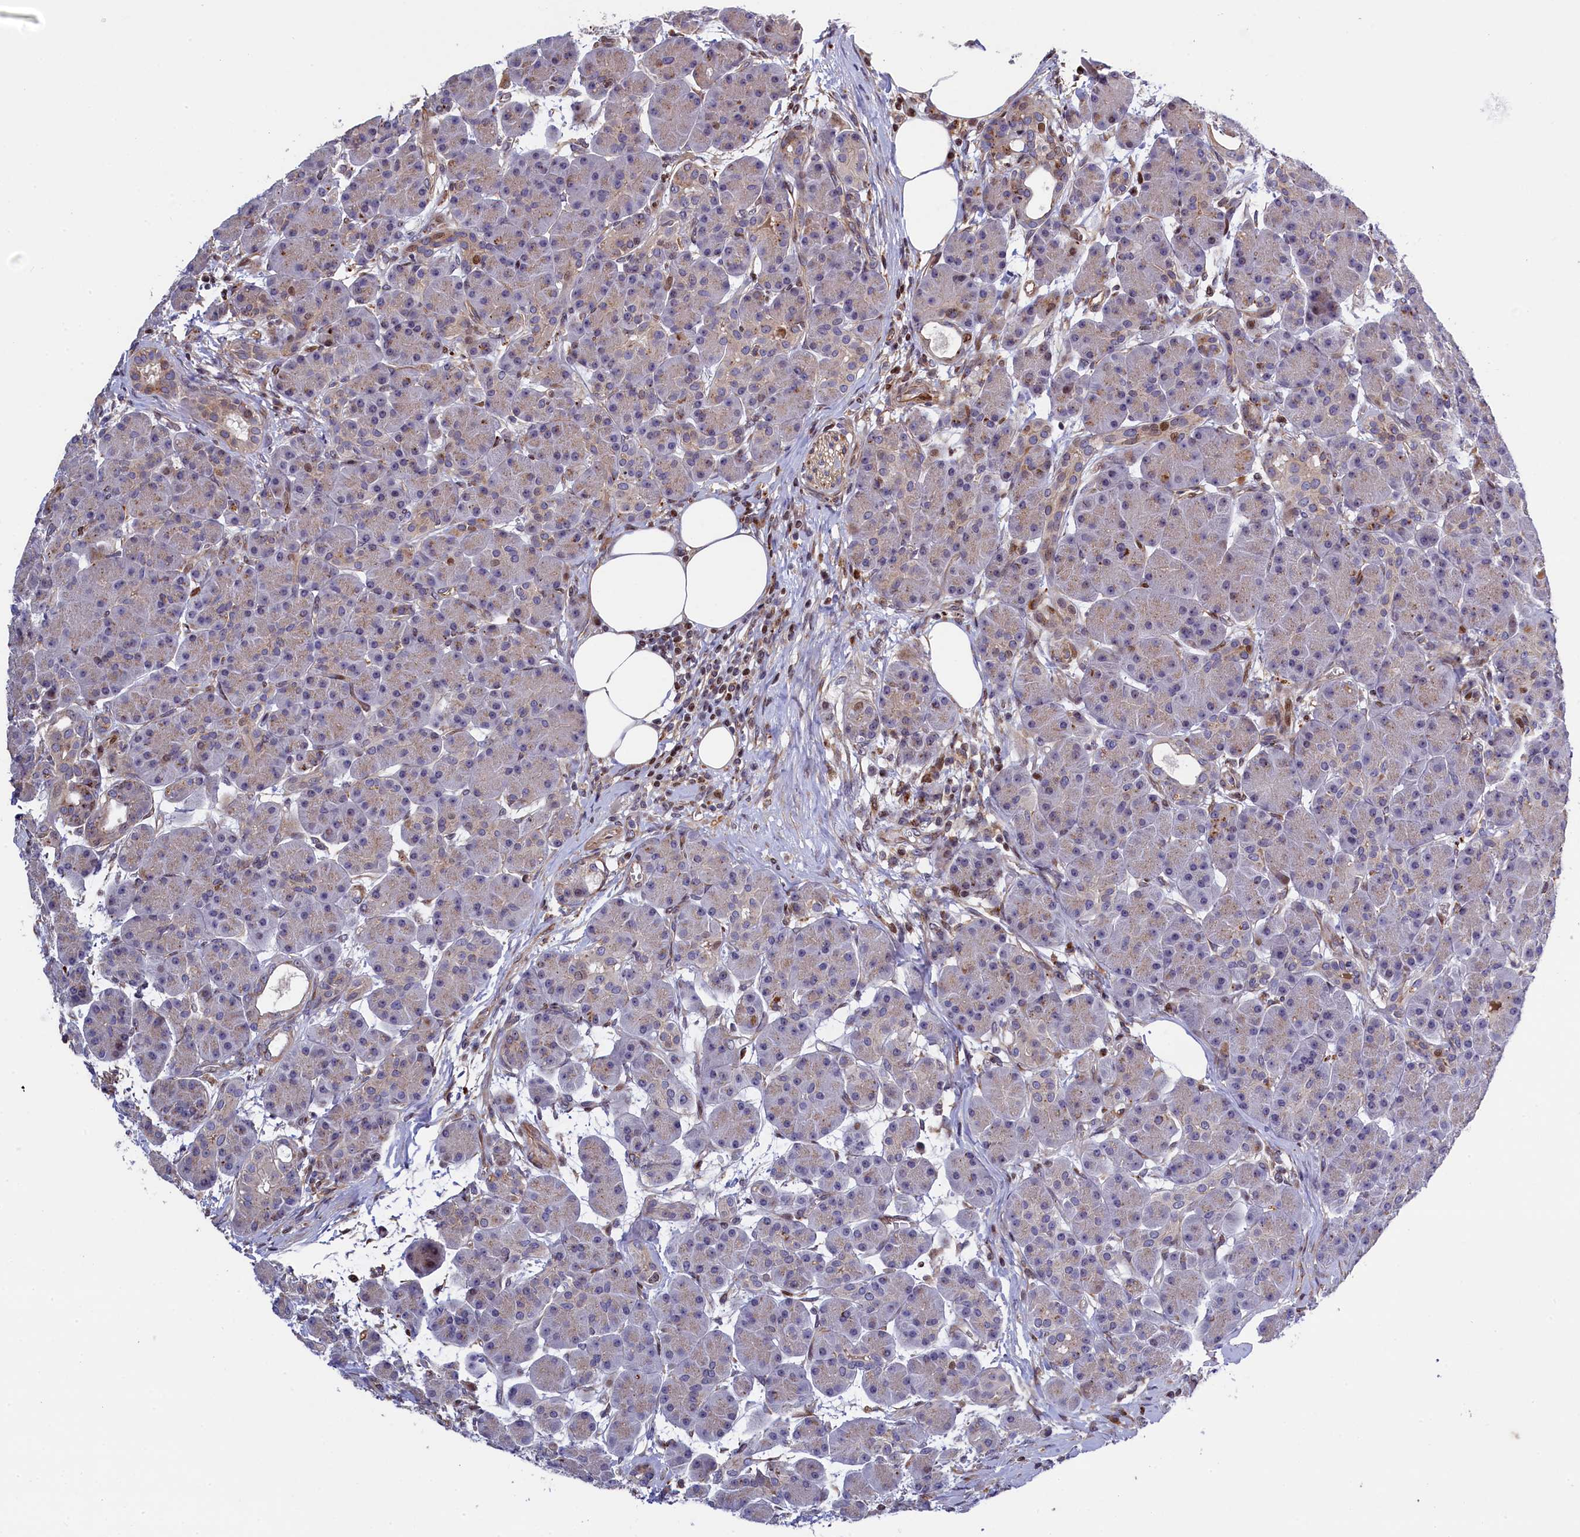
{"staining": {"intensity": "moderate", "quantity": "<25%", "location": "cytoplasmic/membranous,nuclear"}, "tissue": "pancreas", "cell_type": "Exocrine glandular cells", "image_type": "normal", "snomed": [{"axis": "morphology", "description": "Normal tissue, NOS"}, {"axis": "topography", "description": "Pancreas"}], "caption": "Exocrine glandular cells display low levels of moderate cytoplasmic/membranous,nuclear positivity in about <25% of cells in normal pancreas.", "gene": "TGDS", "patient": {"sex": "male", "age": 63}}